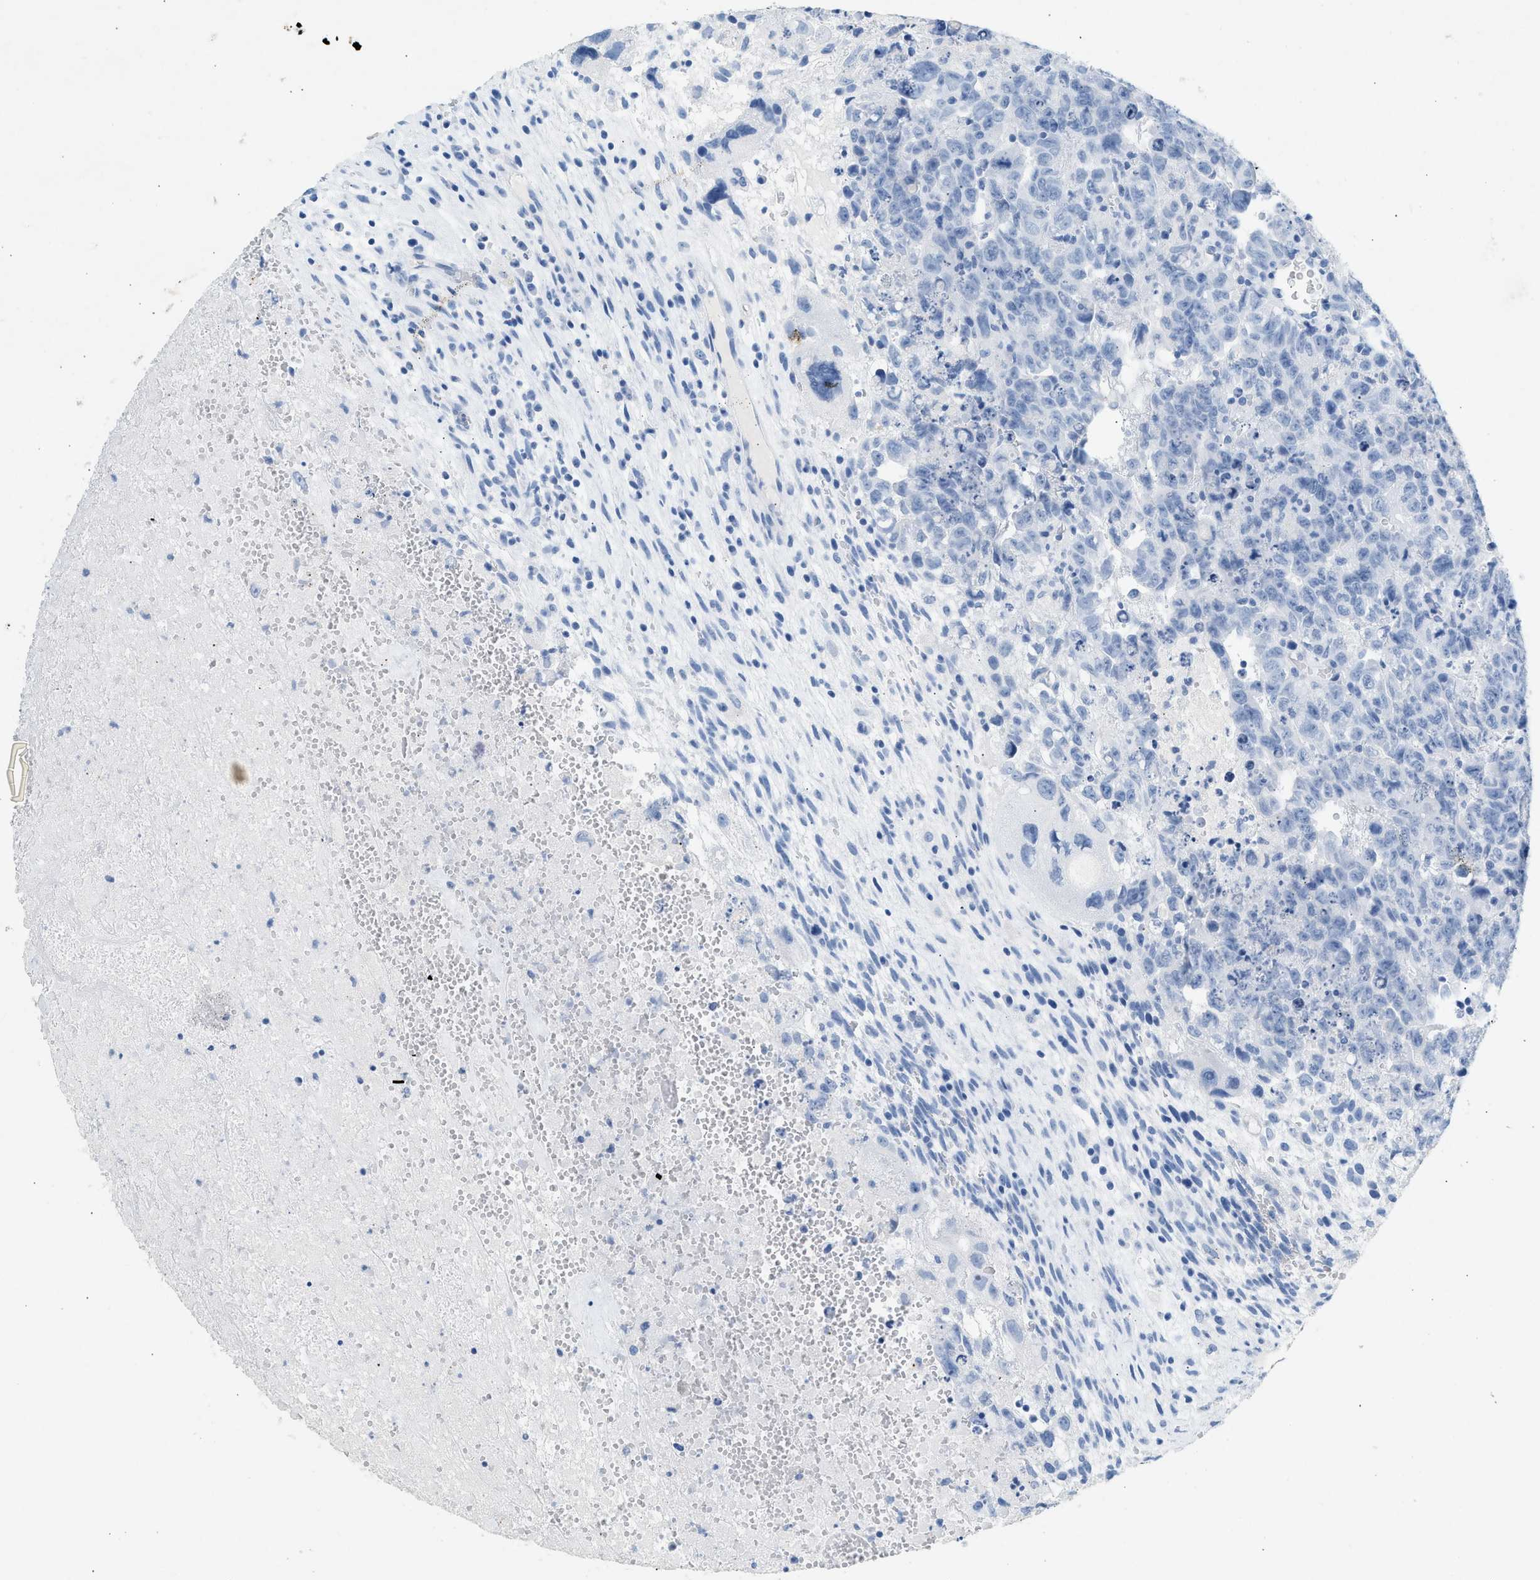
{"staining": {"intensity": "negative", "quantity": "none", "location": "none"}, "tissue": "testis cancer", "cell_type": "Tumor cells", "image_type": "cancer", "snomed": [{"axis": "morphology", "description": "Carcinoma, Embryonal, NOS"}, {"axis": "topography", "description": "Testis"}], "caption": "Immunohistochemistry (IHC) of testis cancer exhibits no expression in tumor cells.", "gene": "HHATL", "patient": {"sex": "male", "age": 28}}